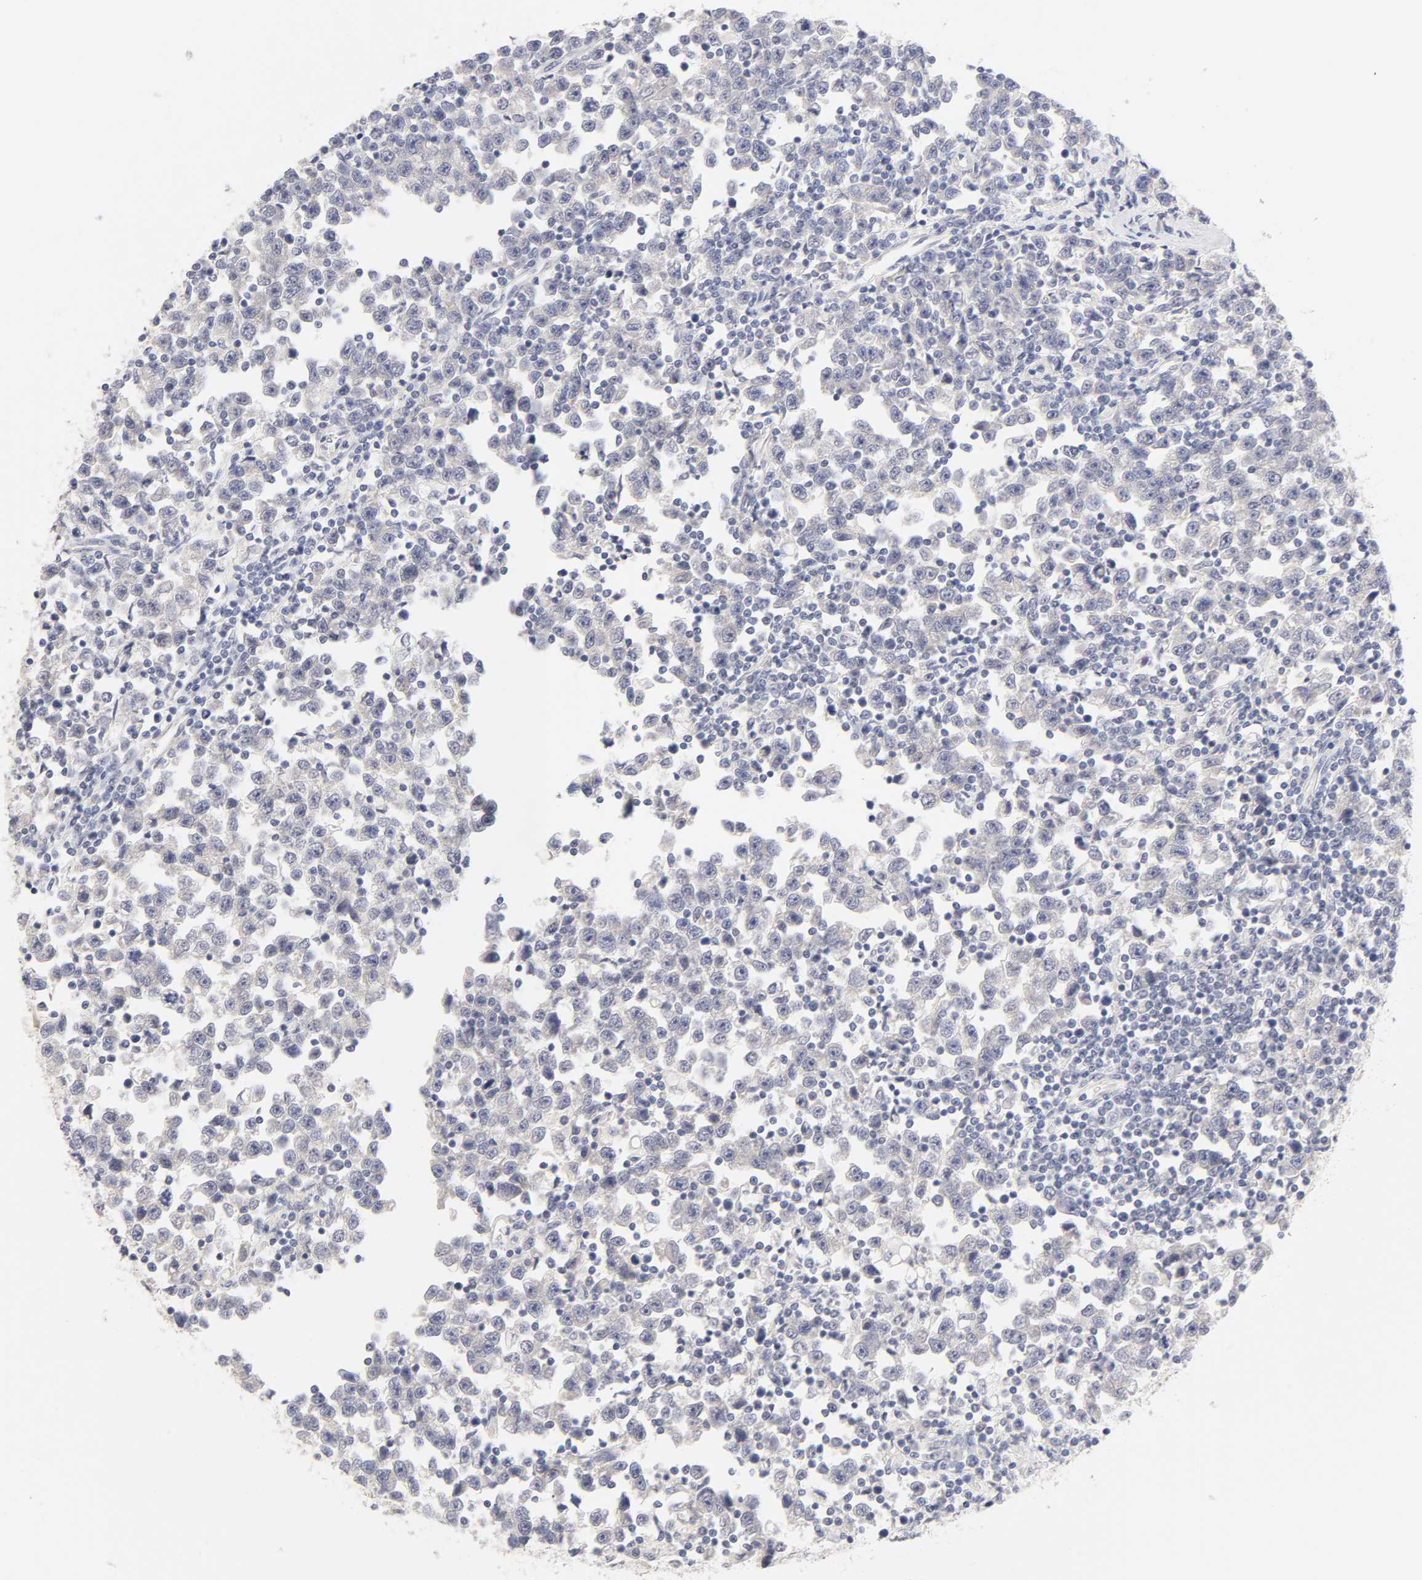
{"staining": {"intensity": "weak", "quantity": "<25%", "location": "cytoplasmic/membranous"}, "tissue": "testis cancer", "cell_type": "Tumor cells", "image_type": "cancer", "snomed": [{"axis": "morphology", "description": "Seminoma, NOS"}, {"axis": "topography", "description": "Testis"}], "caption": "Tumor cells are negative for brown protein staining in testis seminoma.", "gene": "CYP4B1", "patient": {"sex": "male", "age": 43}}